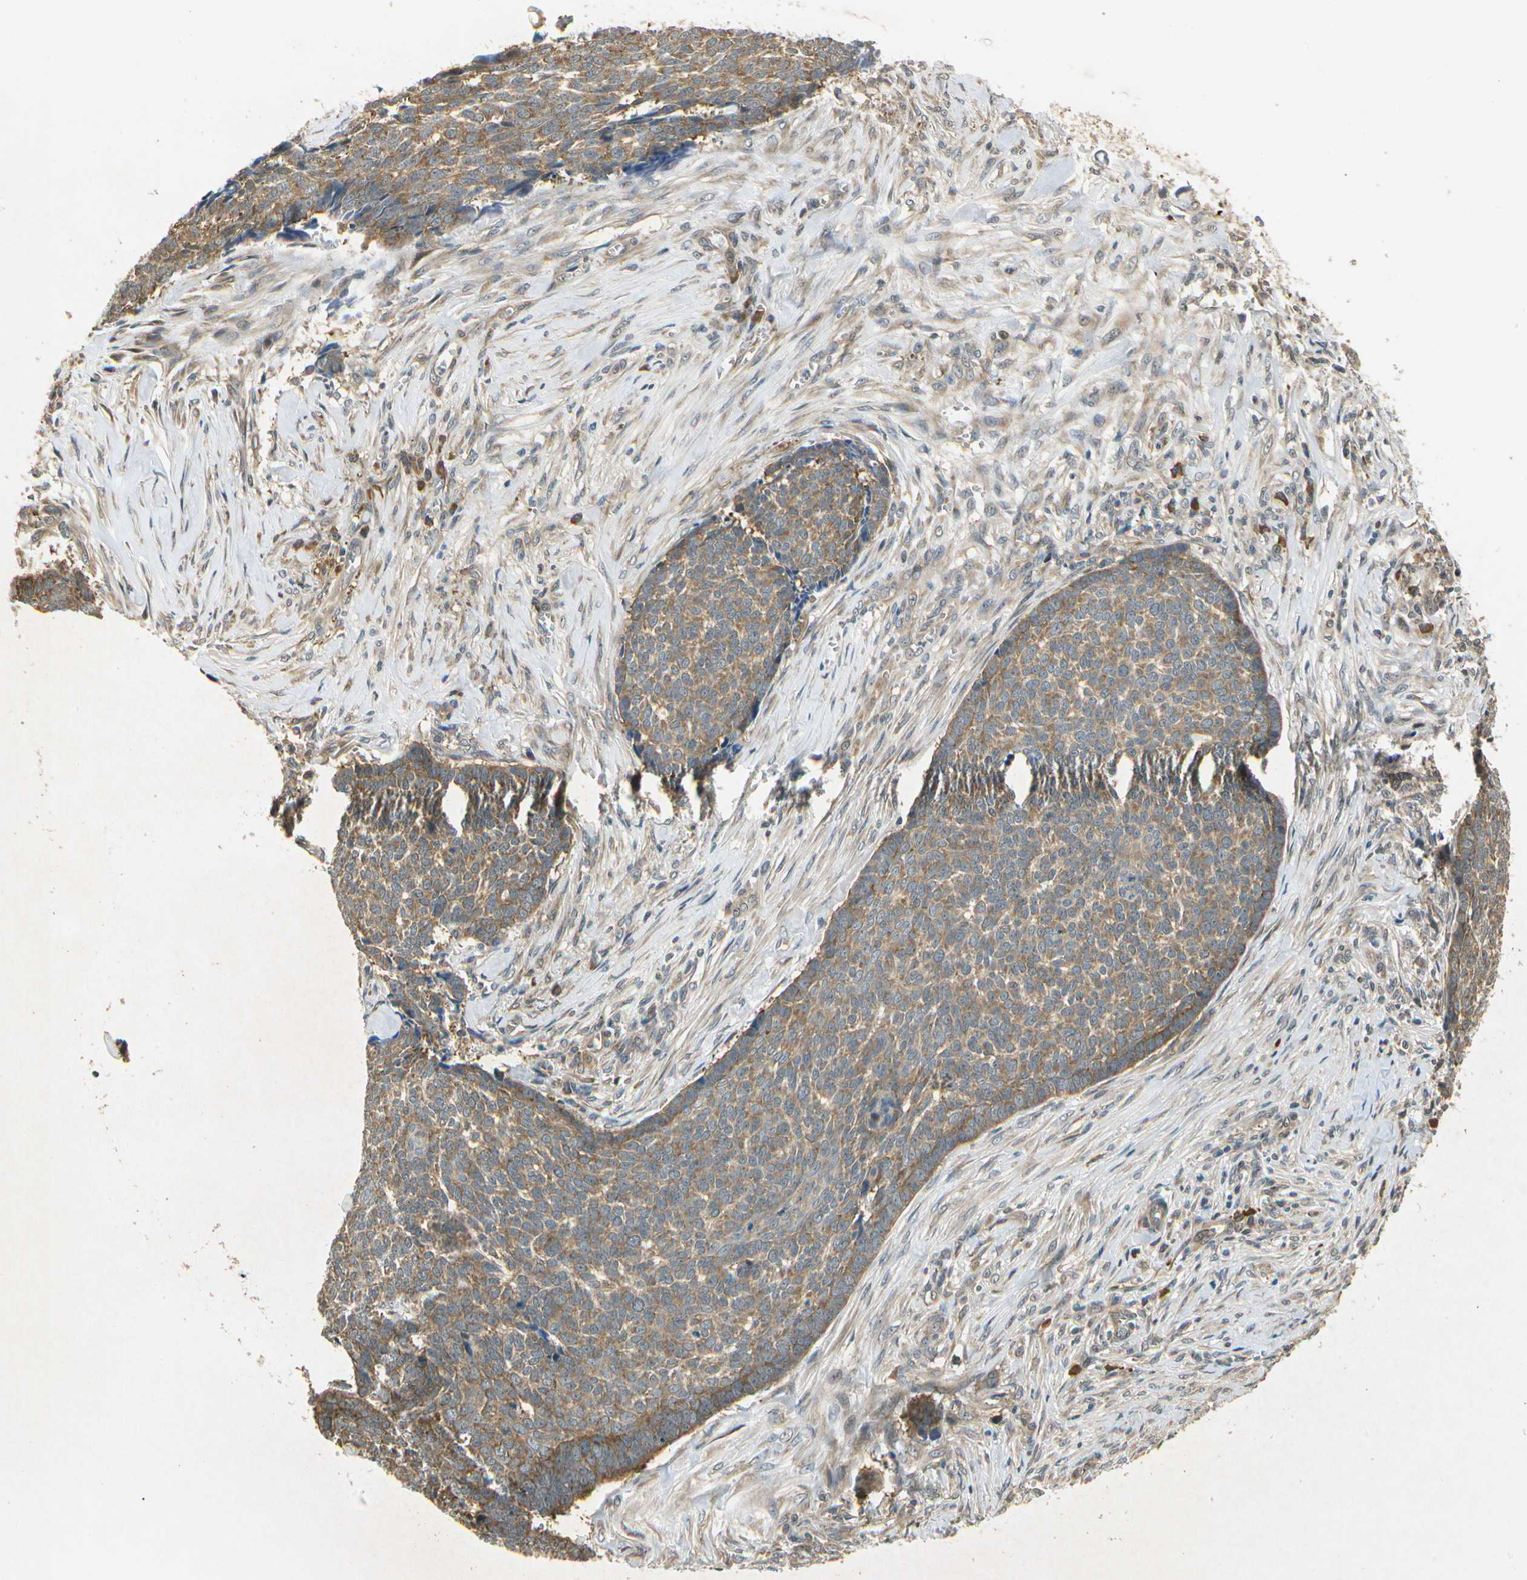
{"staining": {"intensity": "moderate", "quantity": ">75%", "location": "cytoplasmic/membranous"}, "tissue": "skin cancer", "cell_type": "Tumor cells", "image_type": "cancer", "snomed": [{"axis": "morphology", "description": "Basal cell carcinoma"}, {"axis": "topography", "description": "Skin"}], "caption": "IHC photomicrograph of neoplastic tissue: skin cancer (basal cell carcinoma) stained using immunohistochemistry displays medium levels of moderate protein expression localized specifically in the cytoplasmic/membranous of tumor cells, appearing as a cytoplasmic/membranous brown color.", "gene": "EIF1AX", "patient": {"sex": "male", "age": 84}}